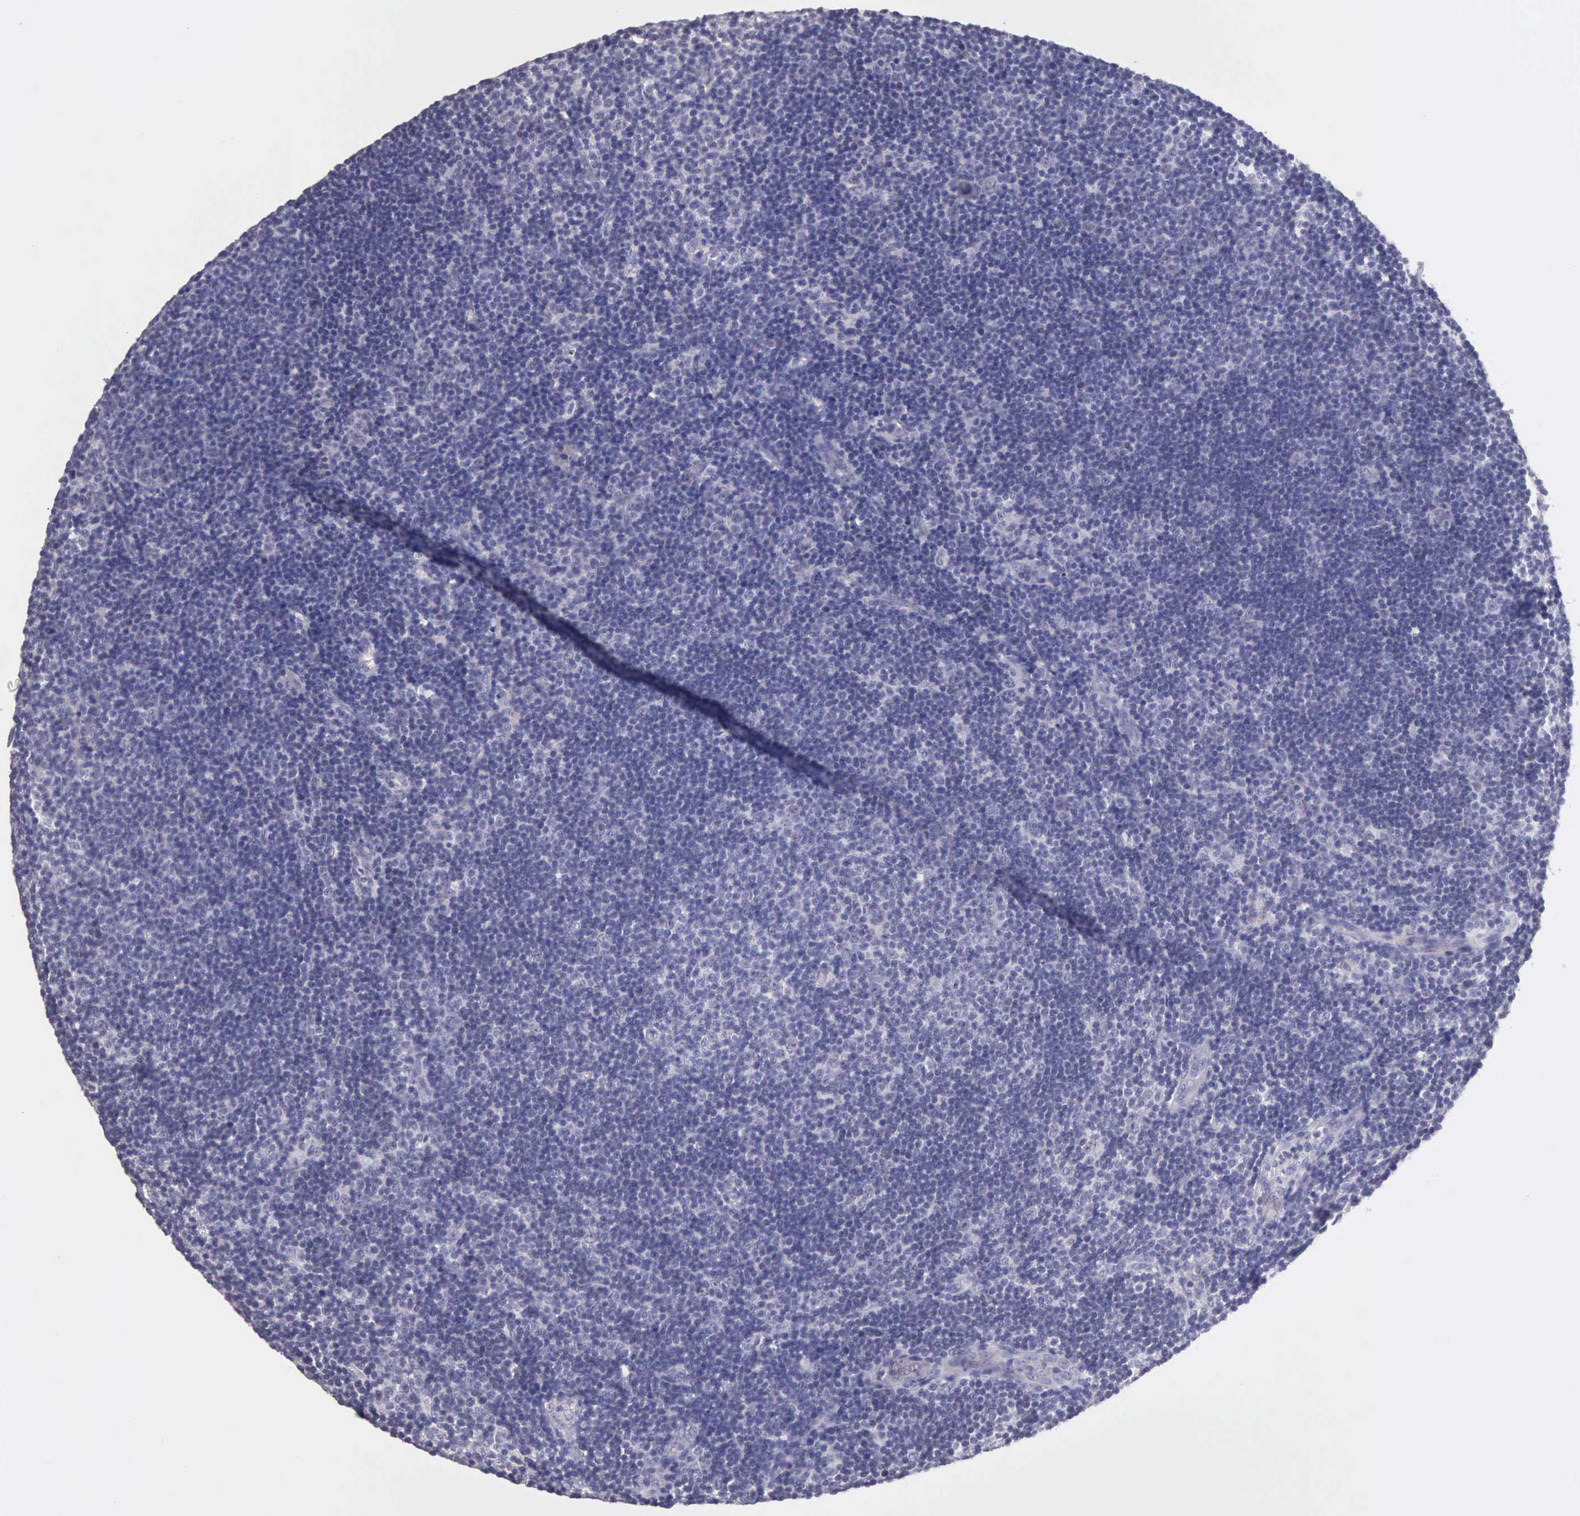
{"staining": {"intensity": "negative", "quantity": "none", "location": "none"}, "tissue": "lymphoma", "cell_type": "Tumor cells", "image_type": "cancer", "snomed": [{"axis": "morphology", "description": "Malignant lymphoma, non-Hodgkin's type, Low grade"}, {"axis": "topography", "description": "Lymph node"}], "caption": "Protein analysis of lymphoma exhibits no significant expression in tumor cells. (Brightfield microscopy of DAB (3,3'-diaminobenzidine) immunohistochemistry (IHC) at high magnification).", "gene": "KCND1", "patient": {"sex": "male", "age": 49}}